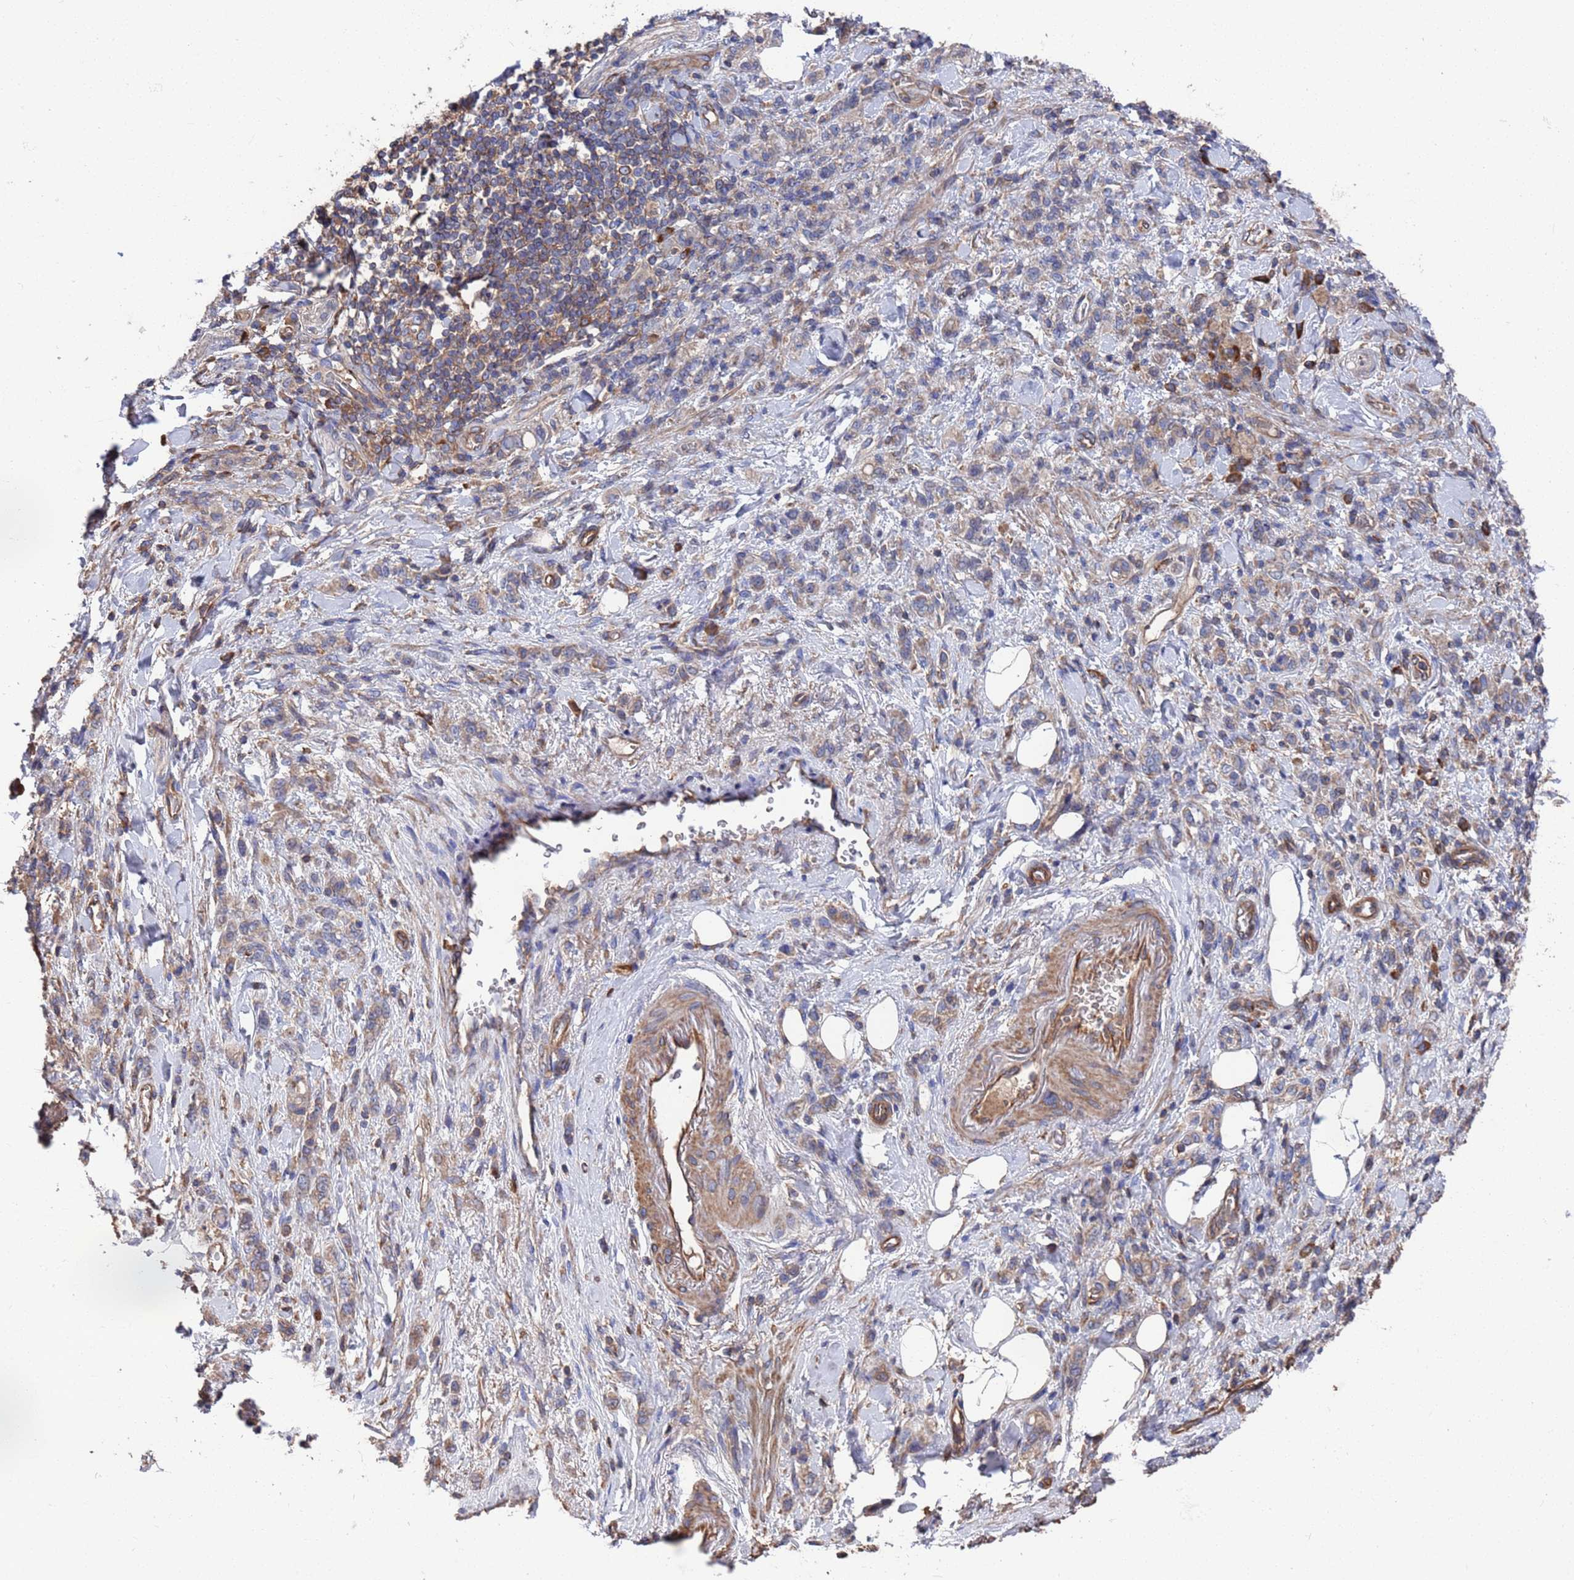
{"staining": {"intensity": "weak", "quantity": "25%-75%", "location": "cytoplasmic/membranous"}, "tissue": "stomach cancer", "cell_type": "Tumor cells", "image_type": "cancer", "snomed": [{"axis": "morphology", "description": "Adenocarcinoma, NOS"}, {"axis": "topography", "description": "Stomach"}], "caption": "The image reveals a brown stain indicating the presence of a protein in the cytoplasmic/membranous of tumor cells in adenocarcinoma (stomach).", "gene": "PYCR1", "patient": {"sex": "male", "age": 77}}